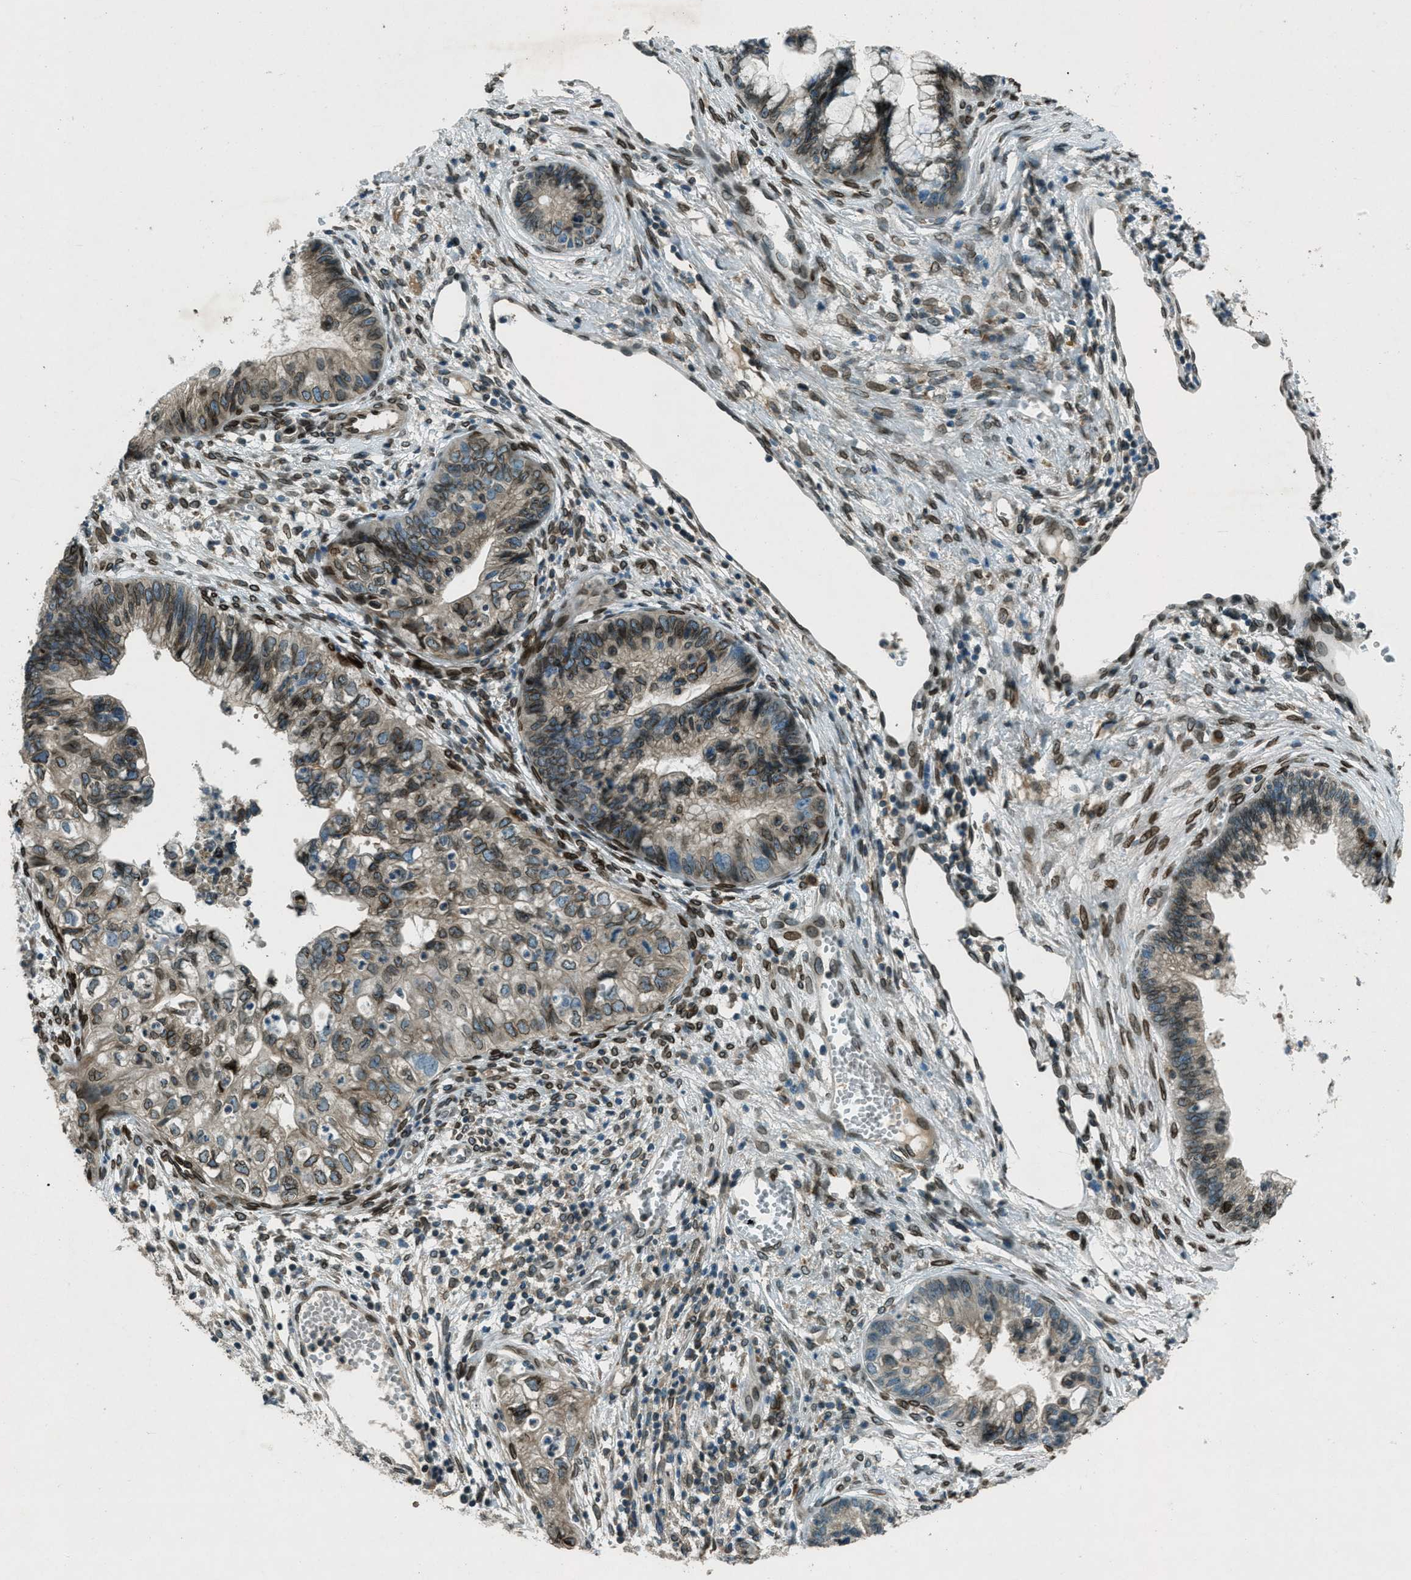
{"staining": {"intensity": "moderate", "quantity": ">75%", "location": "cytoplasmic/membranous,nuclear"}, "tissue": "cervical cancer", "cell_type": "Tumor cells", "image_type": "cancer", "snomed": [{"axis": "morphology", "description": "Adenocarcinoma, NOS"}, {"axis": "topography", "description": "Cervix"}], "caption": "Immunohistochemical staining of human adenocarcinoma (cervical) reveals medium levels of moderate cytoplasmic/membranous and nuclear positivity in about >75% of tumor cells.", "gene": "LEMD2", "patient": {"sex": "female", "age": 44}}